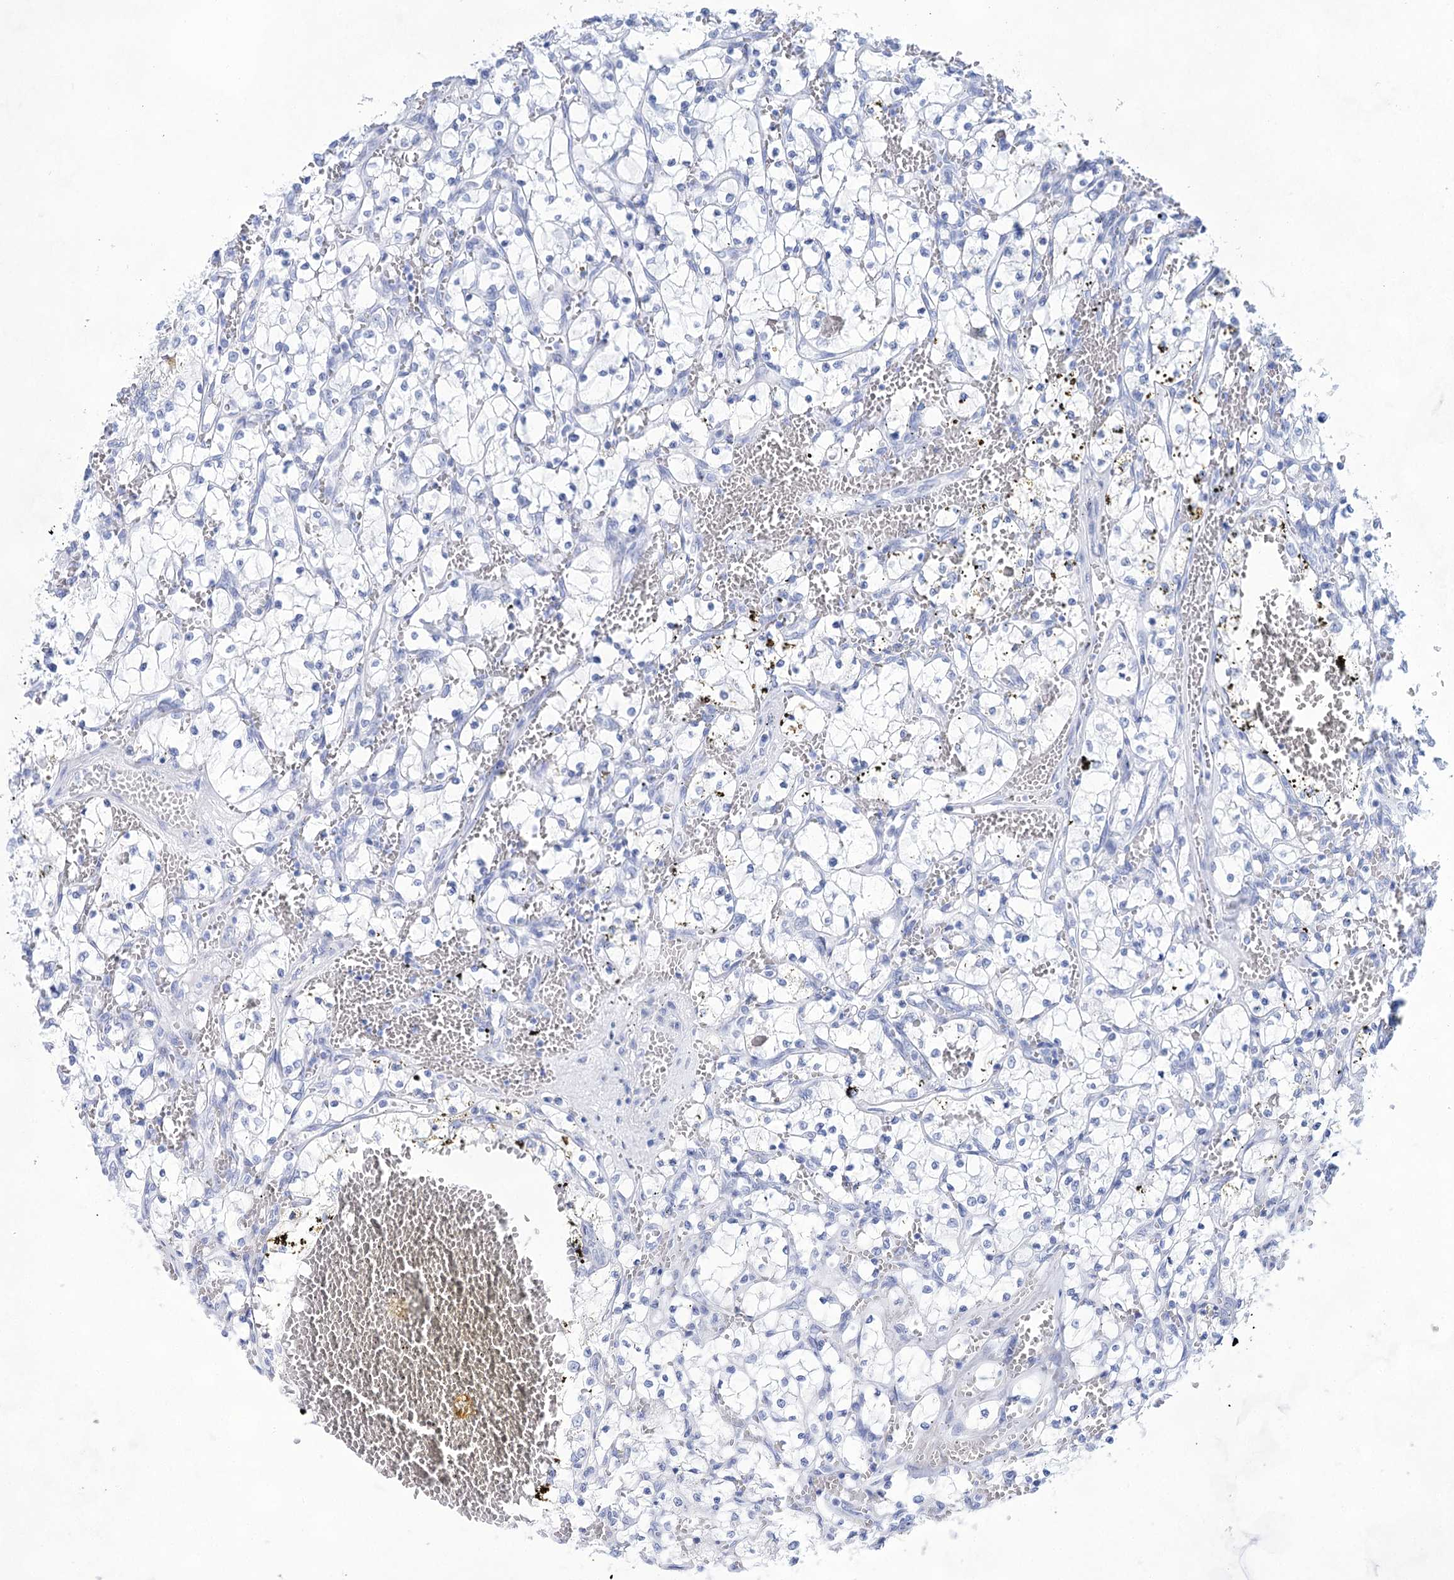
{"staining": {"intensity": "negative", "quantity": "none", "location": "none"}, "tissue": "renal cancer", "cell_type": "Tumor cells", "image_type": "cancer", "snomed": [{"axis": "morphology", "description": "Adenocarcinoma, NOS"}, {"axis": "topography", "description": "Kidney"}], "caption": "Human renal cancer (adenocarcinoma) stained for a protein using immunohistochemistry (IHC) demonstrates no expression in tumor cells.", "gene": "LALBA", "patient": {"sex": "female", "age": 69}}